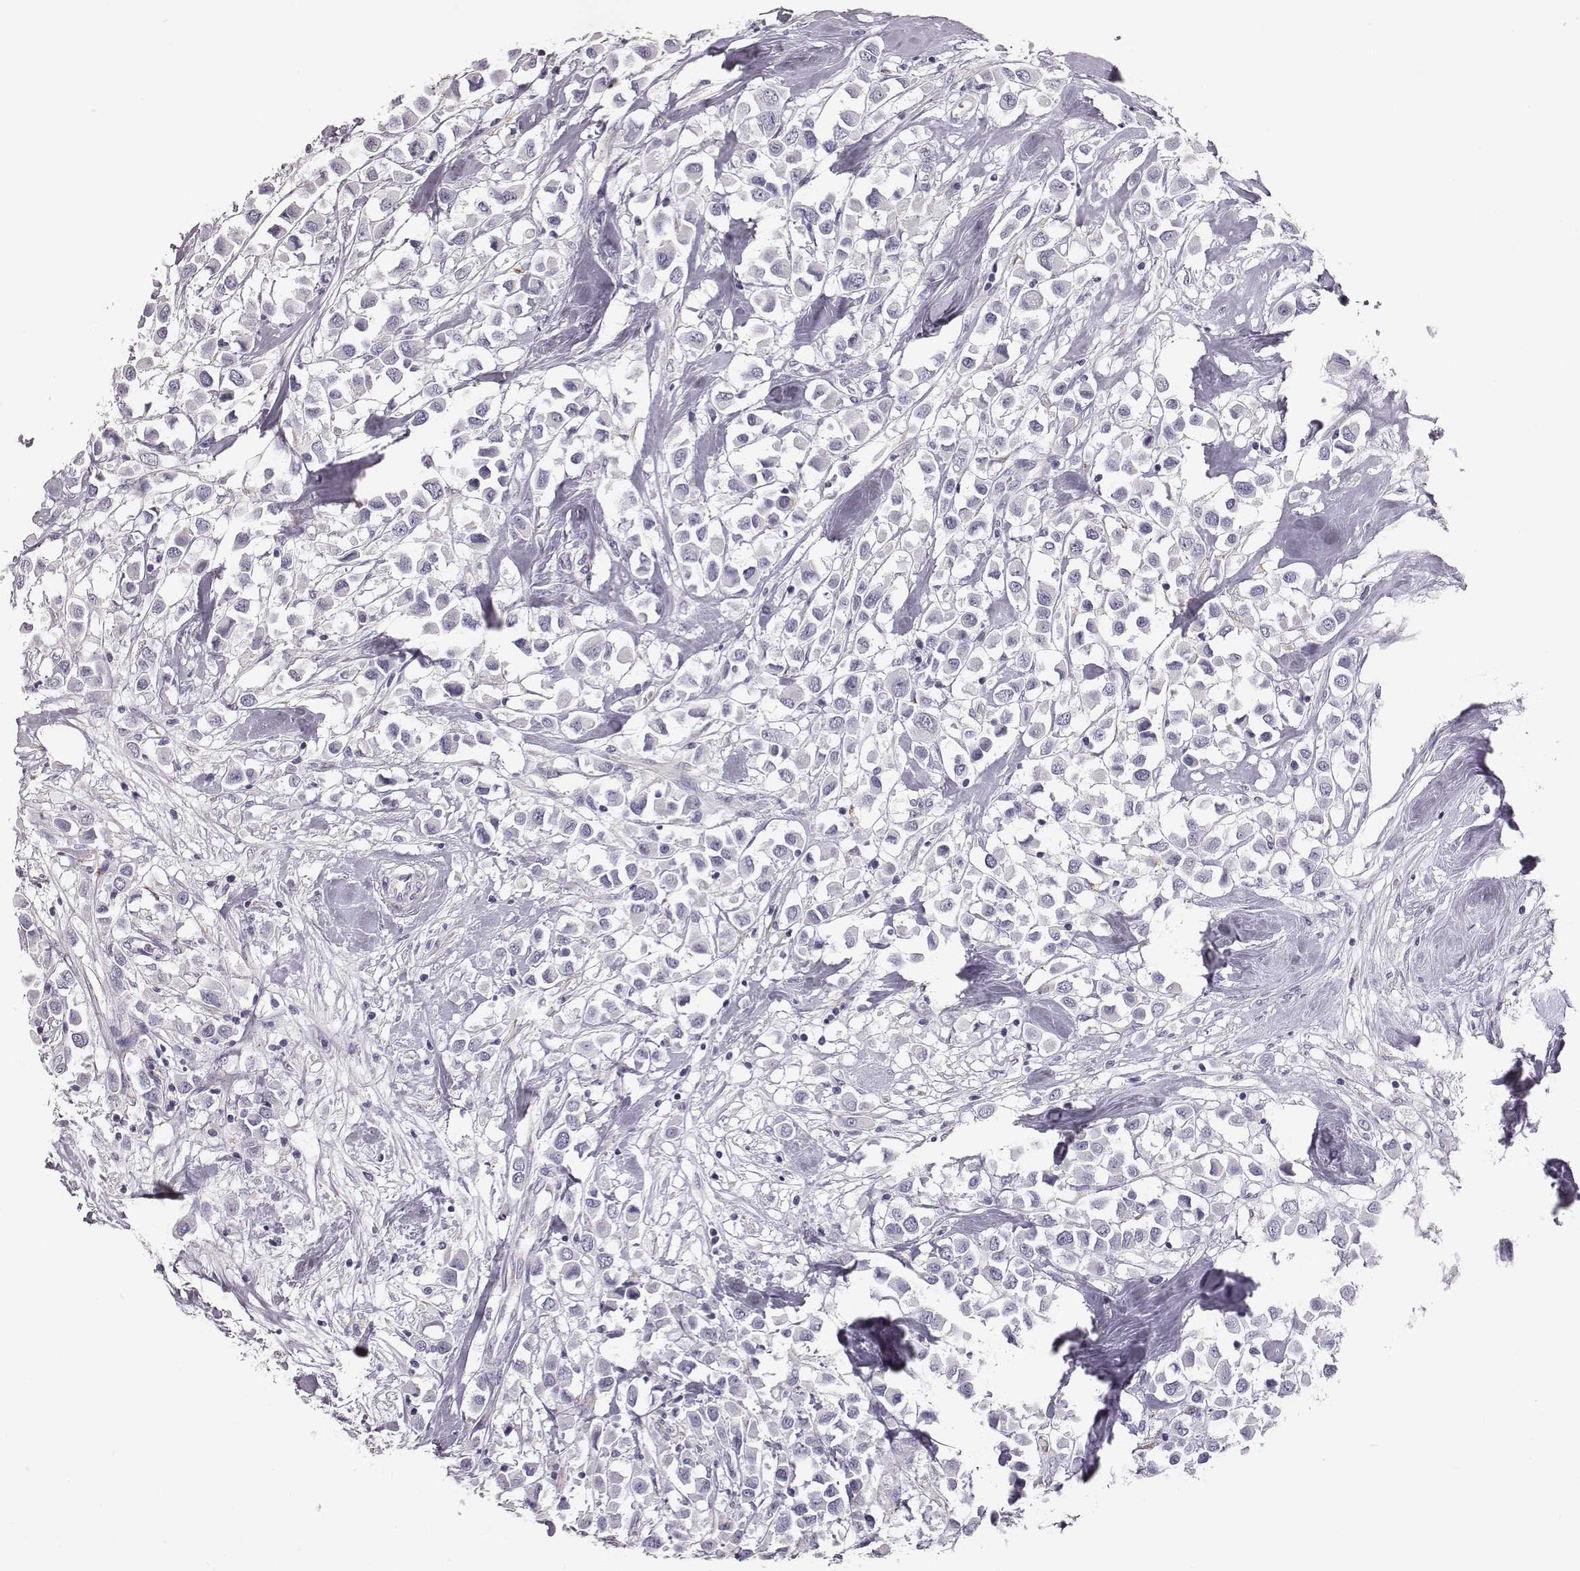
{"staining": {"intensity": "negative", "quantity": "none", "location": "none"}, "tissue": "breast cancer", "cell_type": "Tumor cells", "image_type": "cancer", "snomed": [{"axis": "morphology", "description": "Duct carcinoma"}, {"axis": "topography", "description": "Breast"}], "caption": "Breast cancer (infiltrating ductal carcinoma) was stained to show a protein in brown. There is no significant positivity in tumor cells.", "gene": "GUCA1A", "patient": {"sex": "female", "age": 61}}